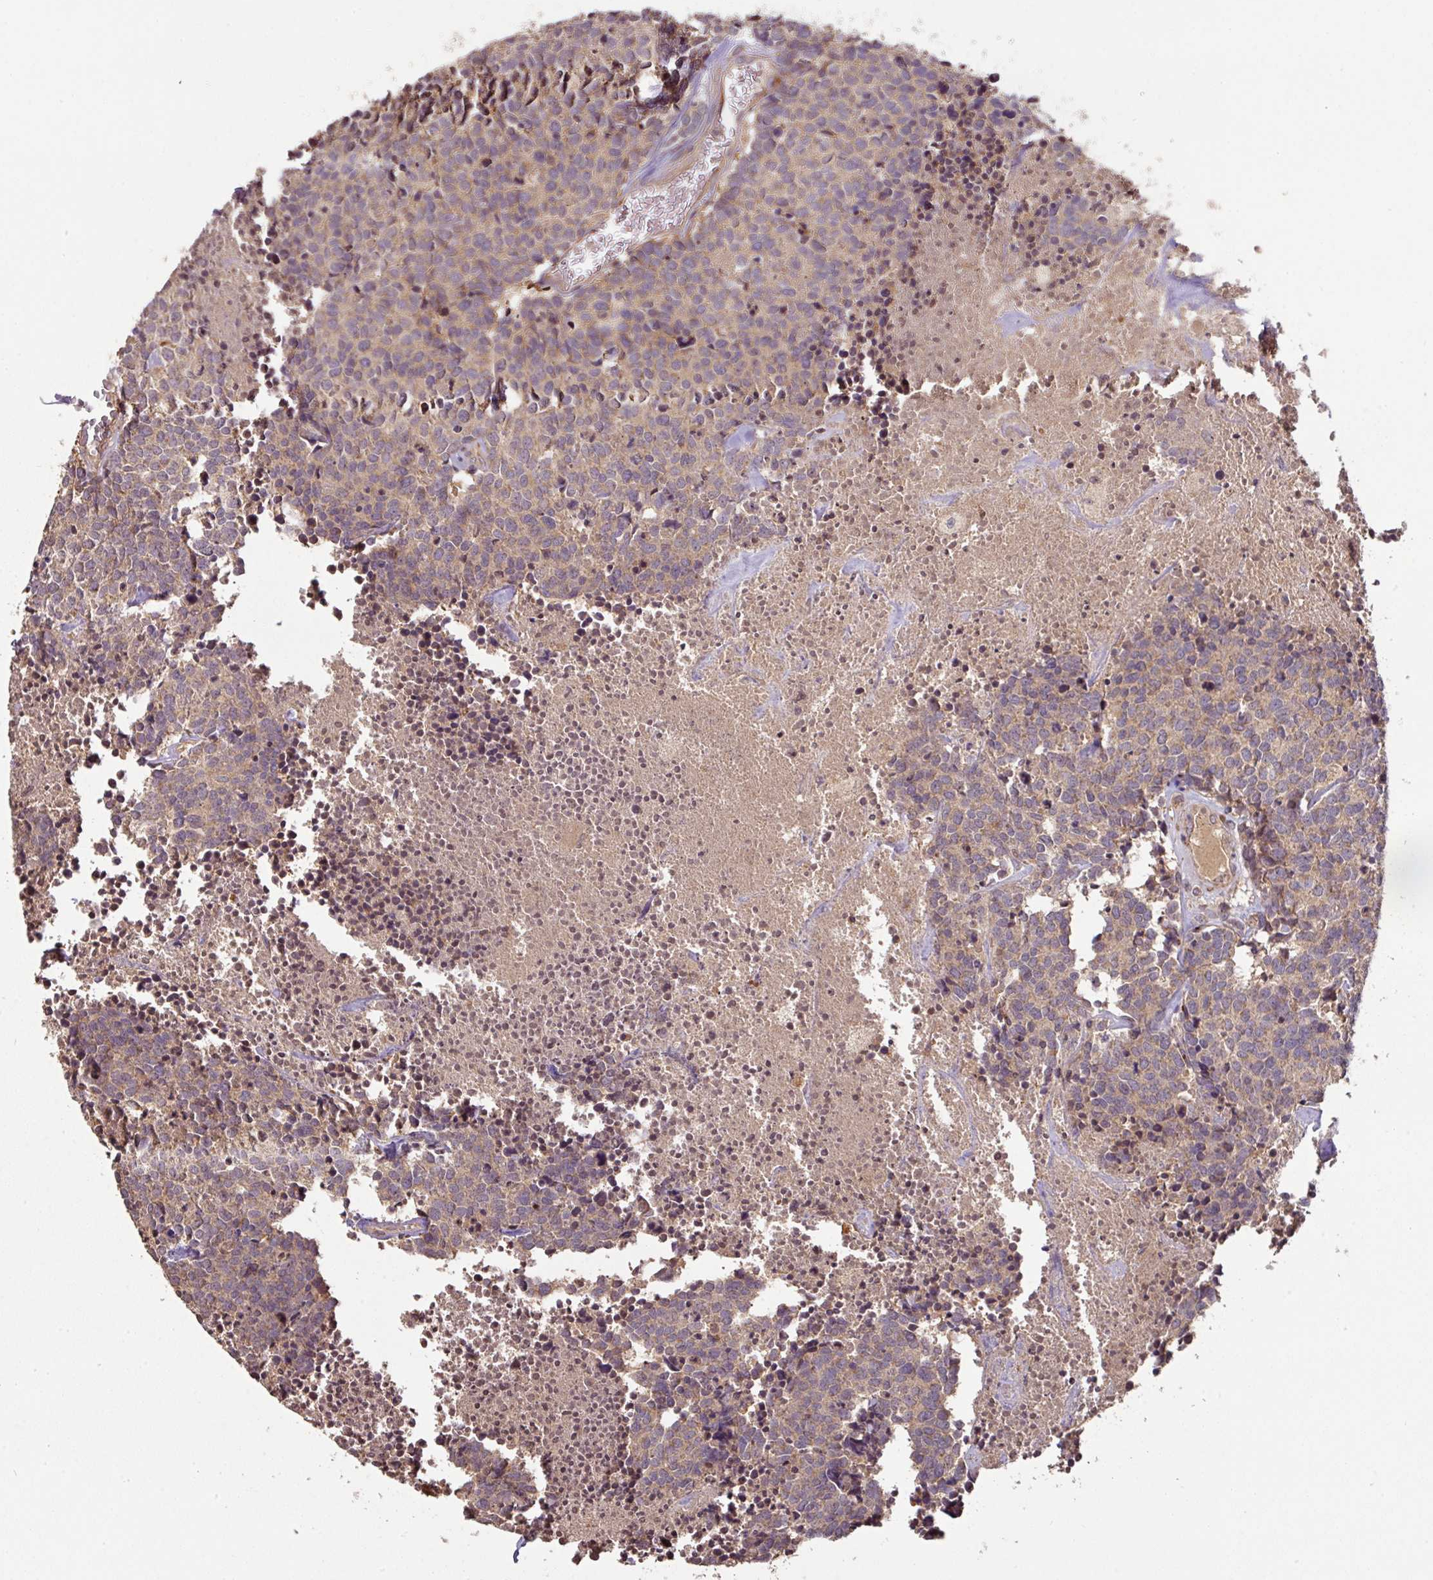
{"staining": {"intensity": "moderate", "quantity": "25%-75%", "location": "cytoplasmic/membranous"}, "tissue": "carcinoid", "cell_type": "Tumor cells", "image_type": "cancer", "snomed": [{"axis": "morphology", "description": "Carcinoid, malignant, NOS"}, {"axis": "topography", "description": "Skin"}], "caption": "This histopathology image reveals malignant carcinoid stained with immunohistochemistry to label a protein in brown. The cytoplasmic/membranous of tumor cells show moderate positivity for the protein. Nuclei are counter-stained blue.", "gene": "MRRF", "patient": {"sex": "female", "age": 79}}